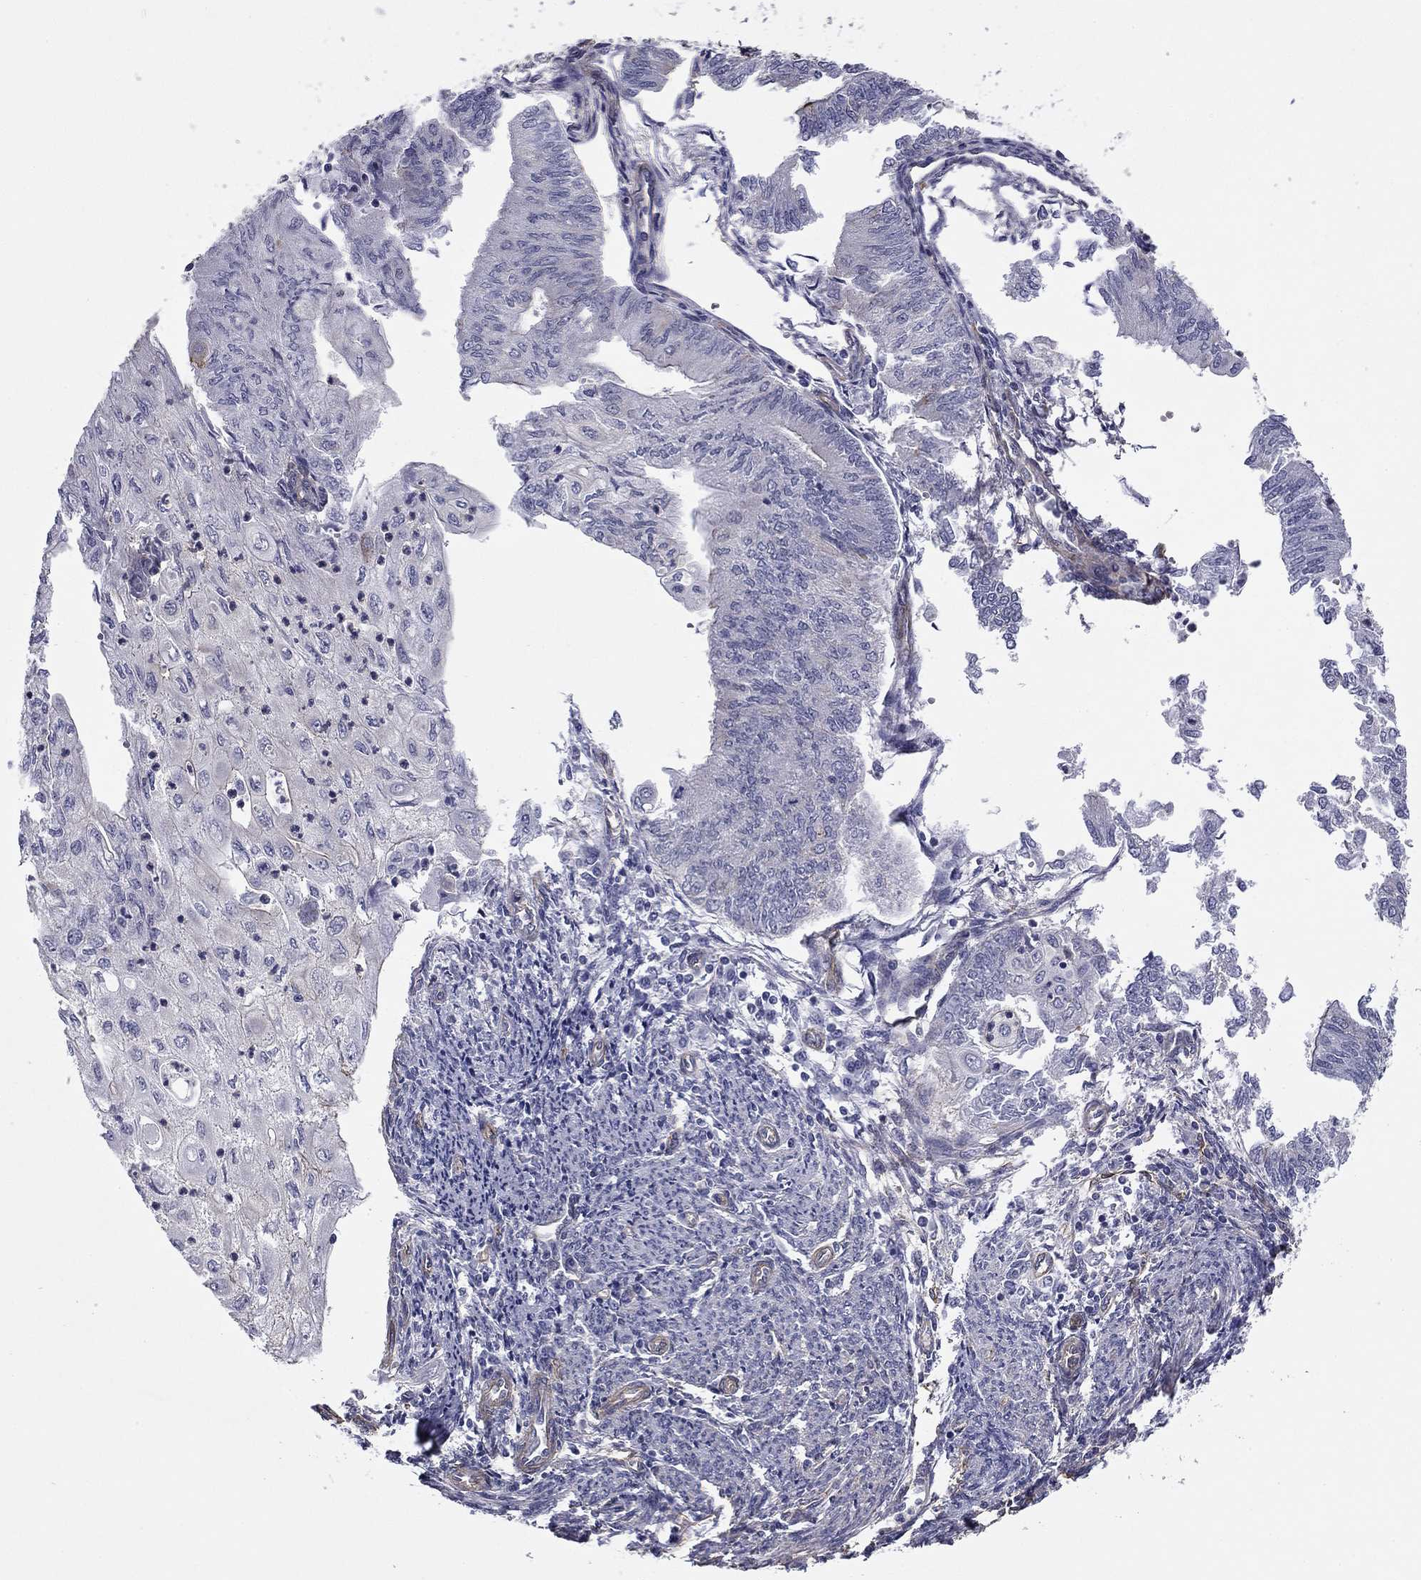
{"staining": {"intensity": "negative", "quantity": "none", "location": "none"}, "tissue": "endometrial cancer", "cell_type": "Tumor cells", "image_type": "cancer", "snomed": [{"axis": "morphology", "description": "Adenocarcinoma, NOS"}, {"axis": "topography", "description": "Endometrium"}], "caption": "The micrograph reveals no significant positivity in tumor cells of endometrial cancer.", "gene": "TCHH", "patient": {"sex": "female", "age": 59}}